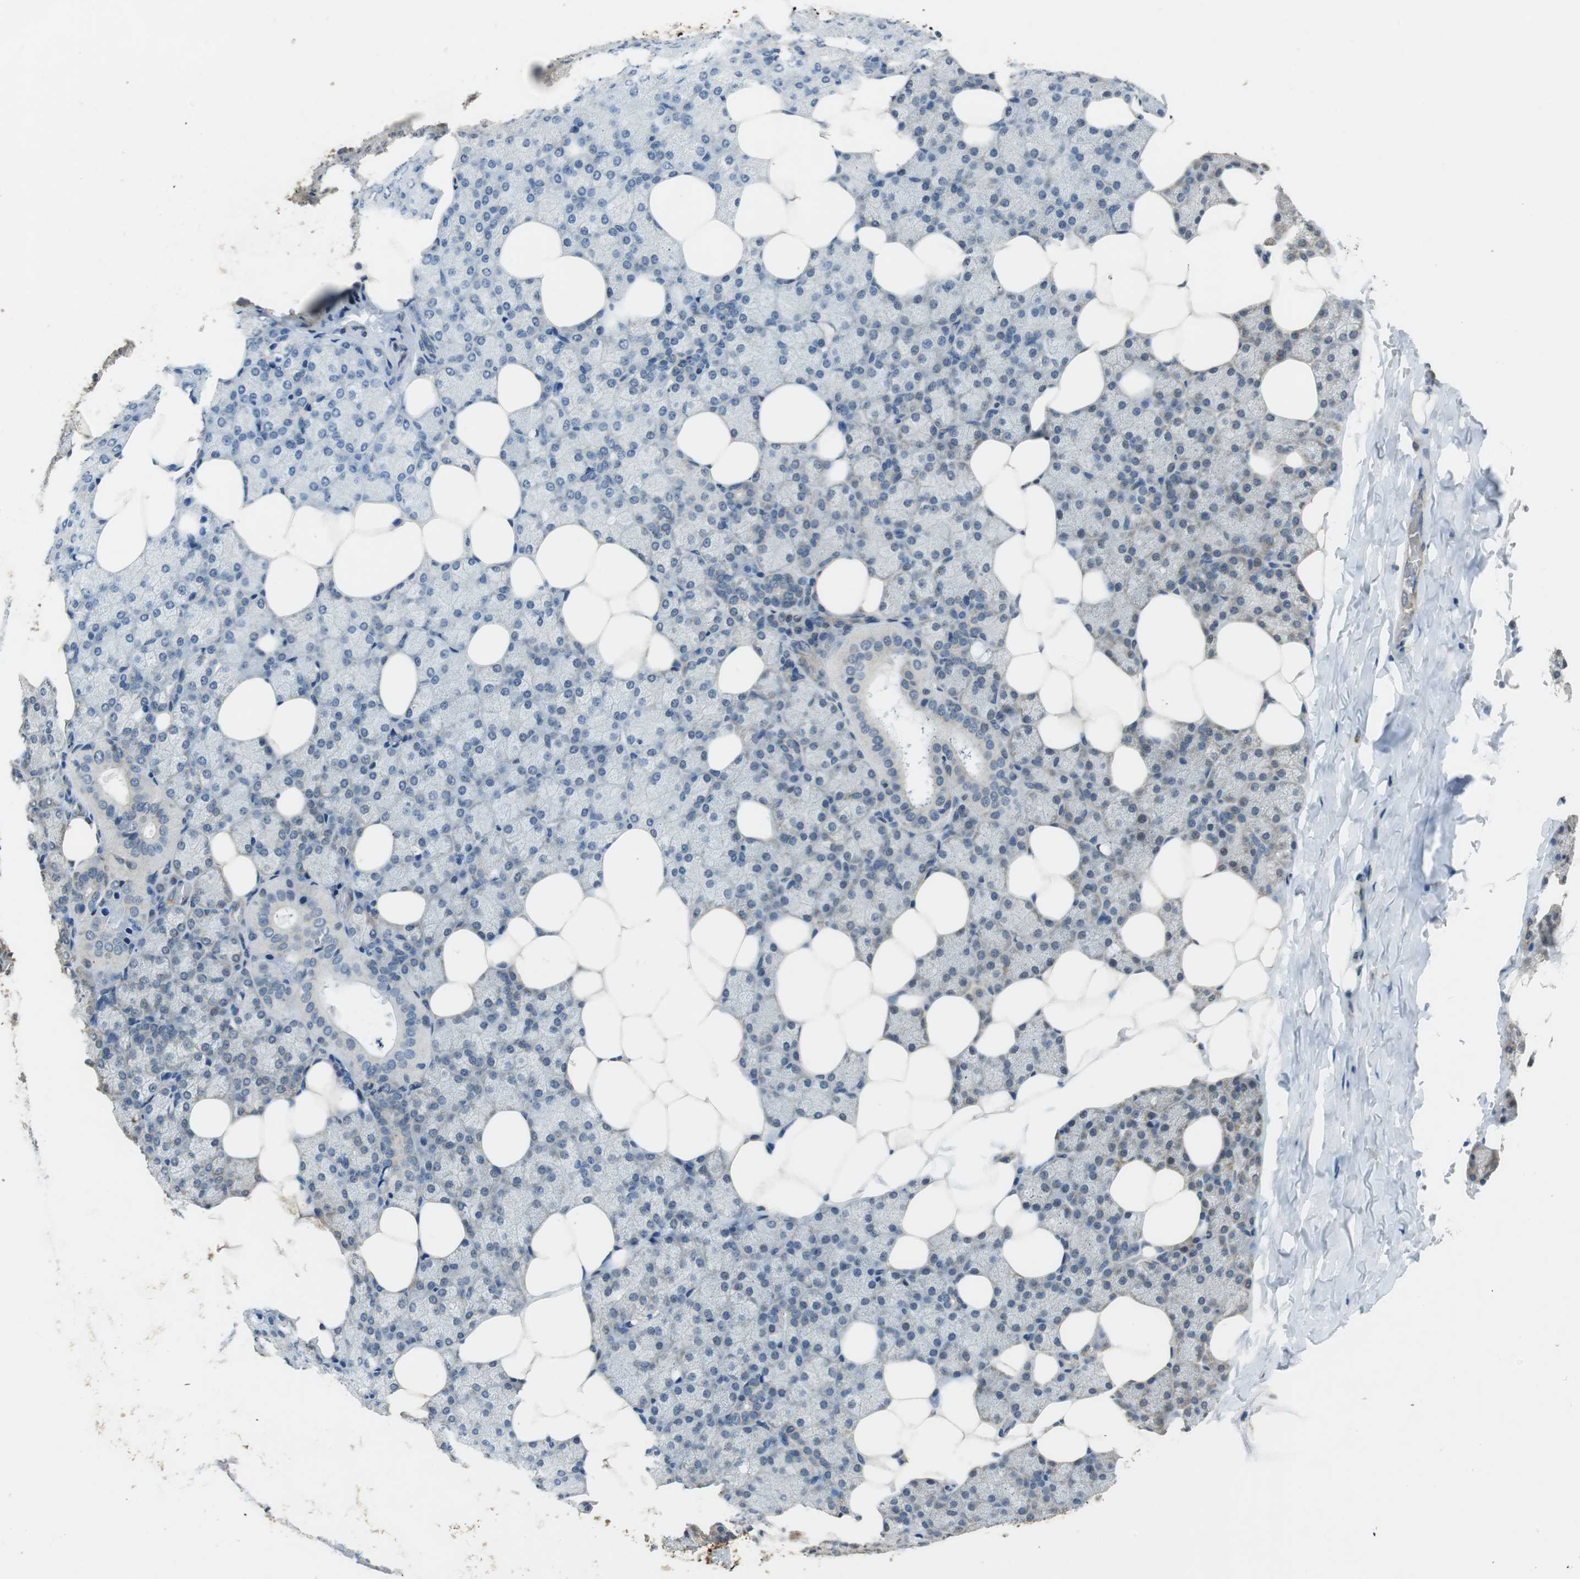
{"staining": {"intensity": "negative", "quantity": "none", "location": "none"}, "tissue": "salivary gland", "cell_type": "Glandular cells", "image_type": "normal", "snomed": [{"axis": "morphology", "description": "Normal tissue, NOS"}, {"axis": "topography", "description": "Lymph node"}, {"axis": "topography", "description": "Salivary gland"}], "caption": "DAB (3,3'-diaminobenzidine) immunohistochemical staining of normal human salivary gland exhibits no significant staining in glandular cells.", "gene": "ALDH4A1", "patient": {"sex": "male", "age": 8}}